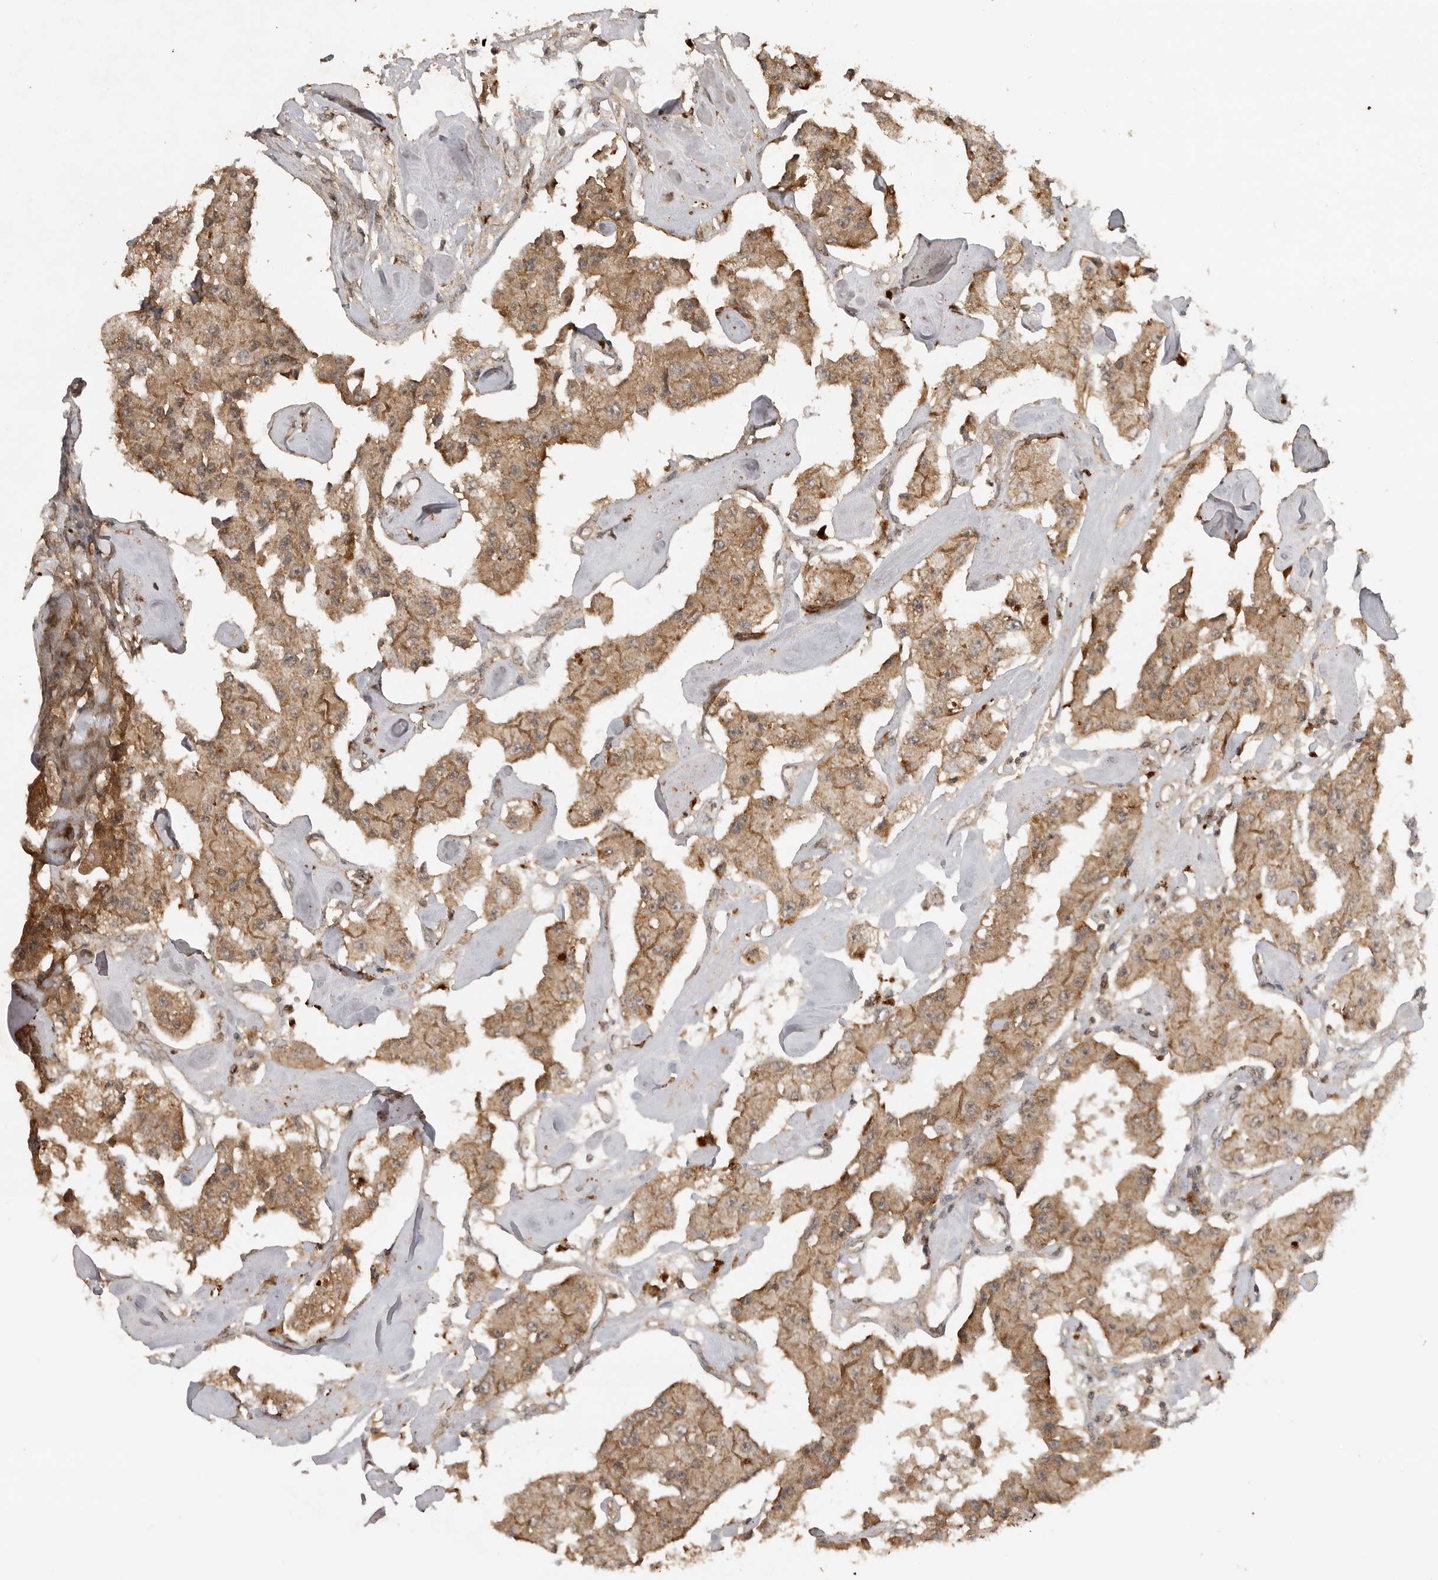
{"staining": {"intensity": "moderate", "quantity": ">75%", "location": "cytoplasmic/membranous"}, "tissue": "carcinoid", "cell_type": "Tumor cells", "image_type": "cancer", "snomed": [{"axis": "morphology", "description": "Carcinoid, malignant, NOS"}, {"axis": "topography", "description": "Pancreas"}], "caption": "DAB immunohistochemical staining of human malignant carcinoid reveals moderate cytoplasmic/membranous protein positivity in about >75% of tumor cells.", "gene": "ICOSLG", "patient": {"sex": "male", "age": 41}}